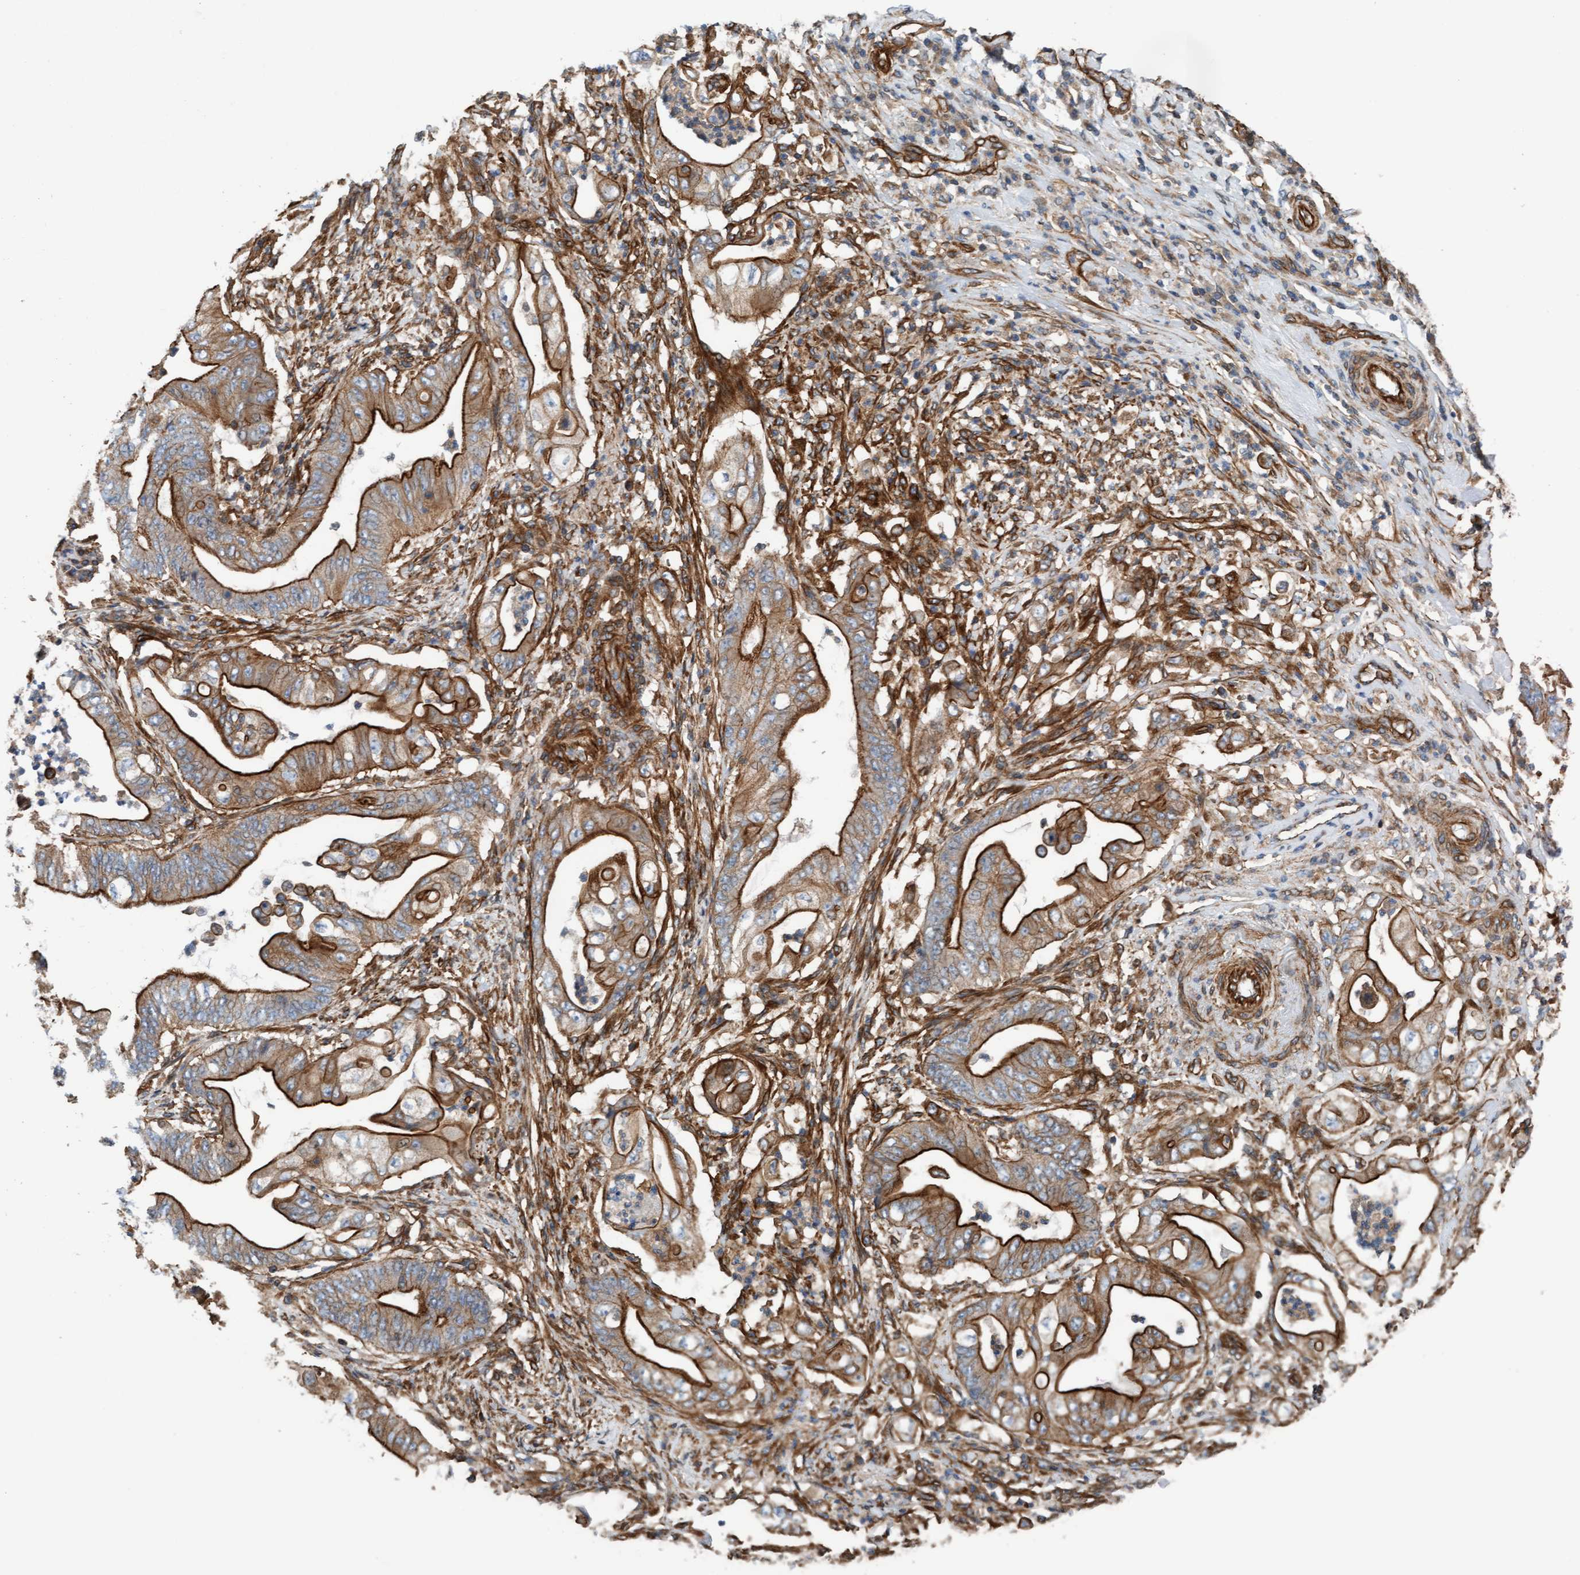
{"staining": {"intensity": "strong", "quantity": ">75%", "location": "cytoplasmic/membranous"}, "tissue": "stomach cancer", "cell_type": "Tumor cells", "image_type": "cancer", "snomed": [{"axis": "morphology", "description": "Adenocarcinoma, NOS"}, {"axis": "topography", "description": "Stomach"}], "caption": "Immunohistochemistry photomicrograph of stomach adenocarcinoma stained for a protein (brown), which reveals high levels of strong cytoplasmic/membranous staining in approximately >75% of tumor cells.", "gene": "STXBP4", "patient": {"sex": "female", "age": 73}}